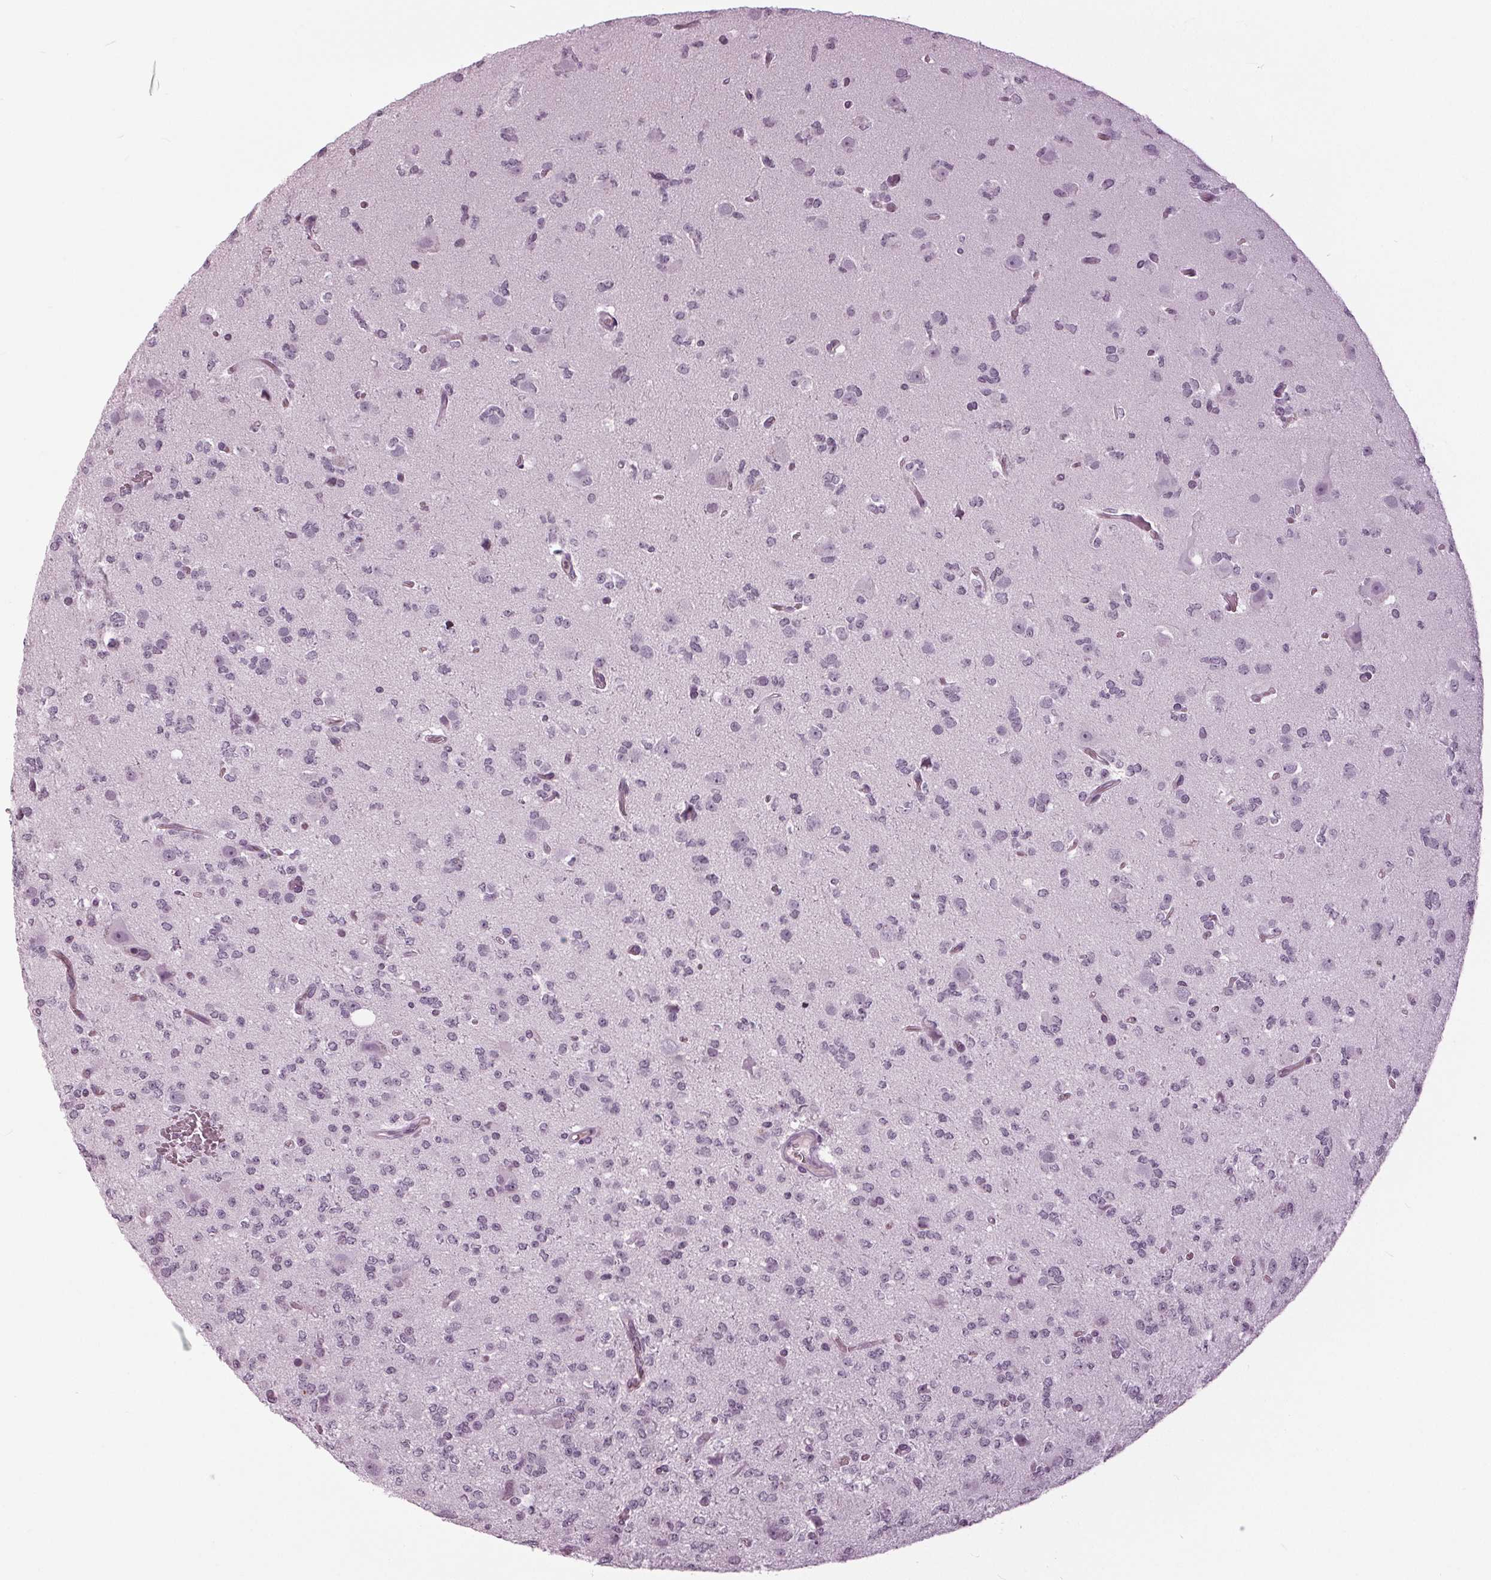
{"staining": {"intensity": "negative", "quantity": "none", "location": "none"}, "tissue": "glioma", "cell_type": "Tumor cells", "image_type": "cancer", "snomed": [{"axis": "morphology", "description": "Glioma, malignant, Low grade"}, {"axis": "topography", "description": "Brain"}], "caption": "The image demonstrates no staining of tumor cells in glioma.", "gene": "SLC9A4", "patient": {"sex": "male", "age": 27}}